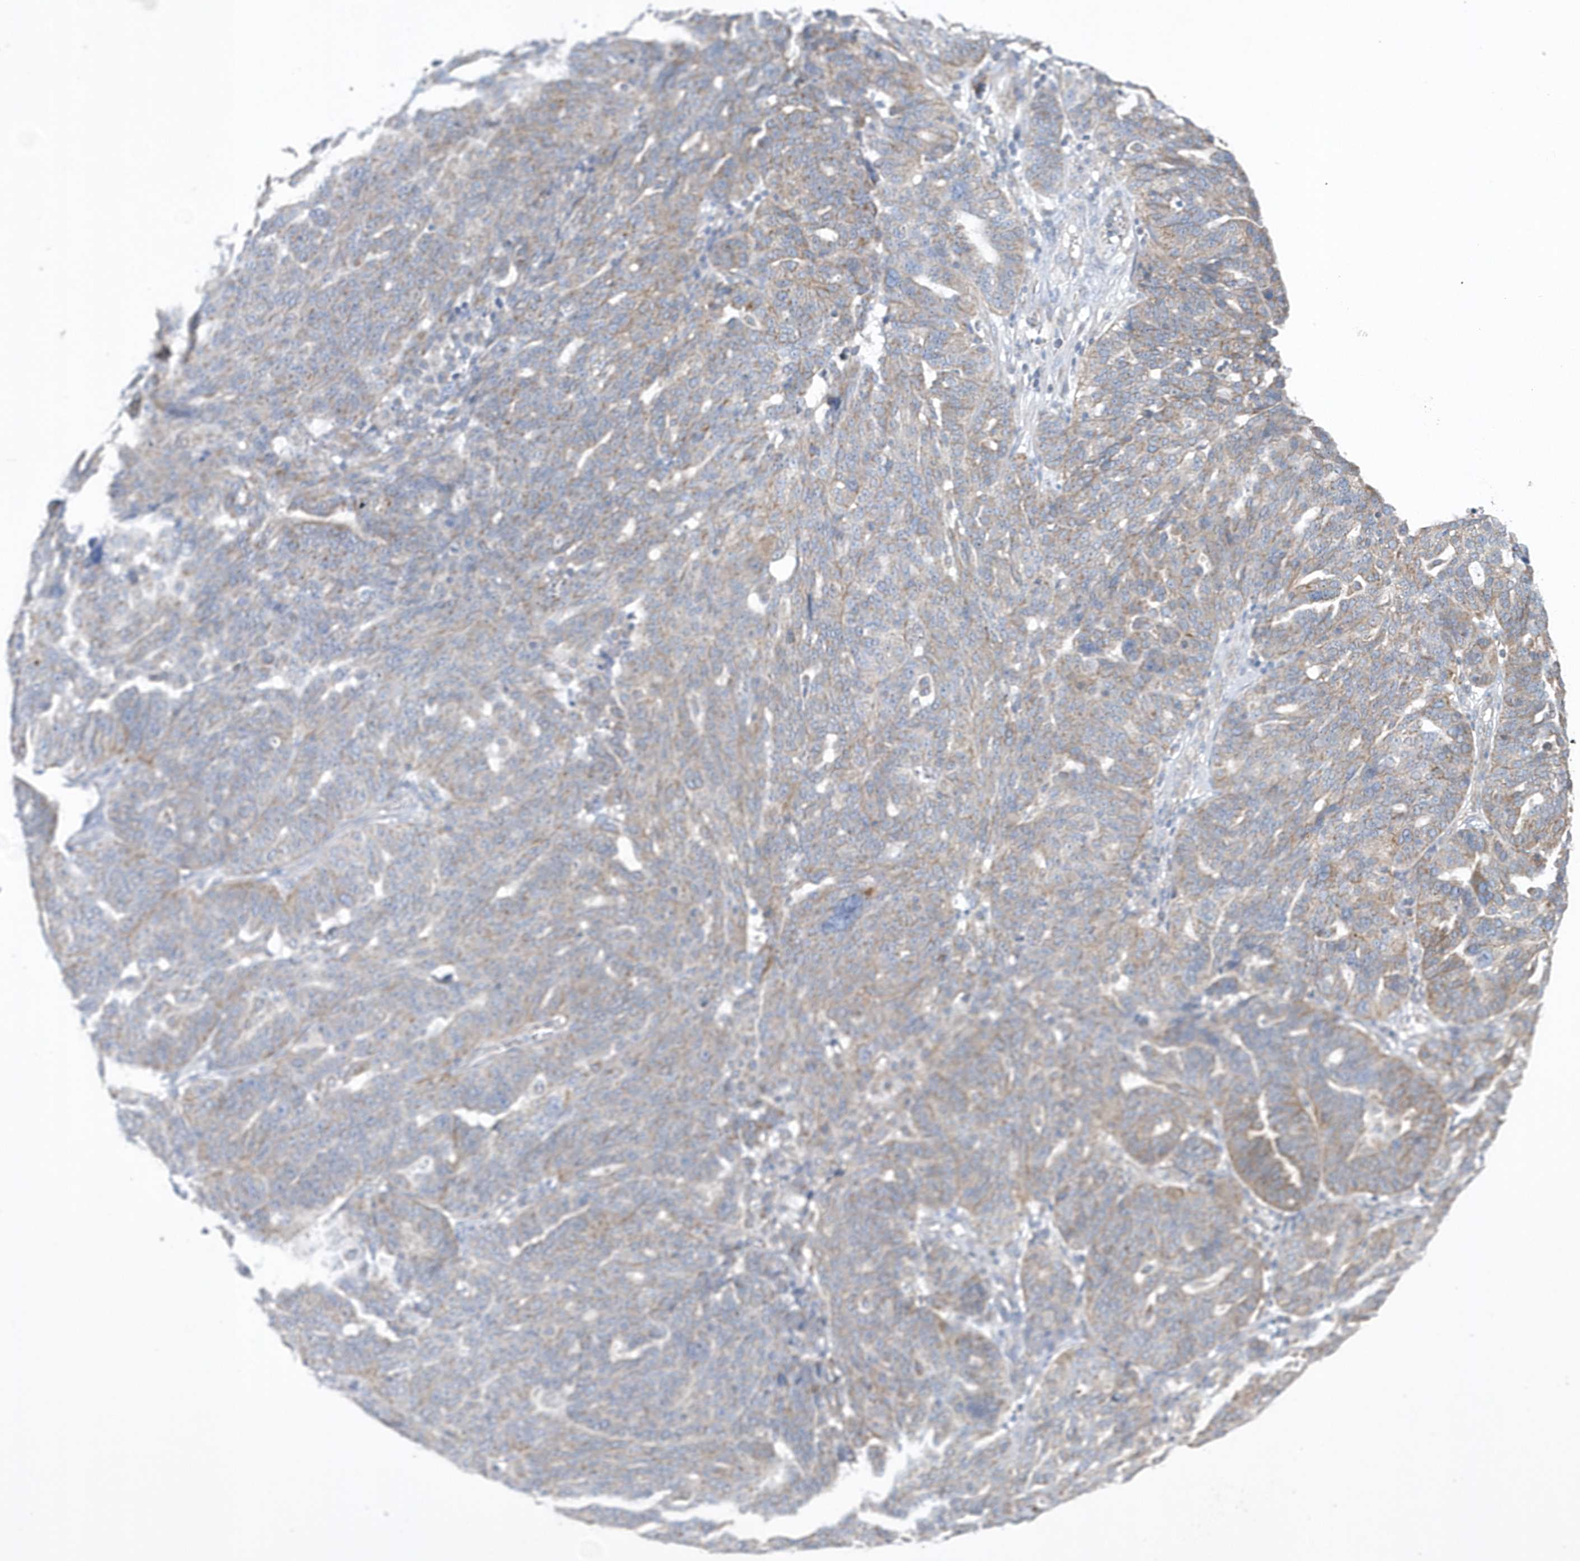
{"staining": {"intensity": "moderate", "quantity": "25%-75%", "location": "cytoplasmic/membranous"}, "tissue": "ovarian cancer", "cell_type": "Tumor cells", "image_type": "cancer", "snomed": [{"axis": "morphology", "description": "Cystadenocarcinoma, serous, NOS"}, {"axis": "topography", "description": "Ovary"}], "caption": "Protein expression analysis of ovarian cancer (serous cystadenocarcinoma) shows moderate cytoplasmic/membranous positivity in about 25%-75% of tumor cells. Nuclei are stained in blue.", "gene": "SPATA5", "patient": {"sex": "female", "age": 59}}